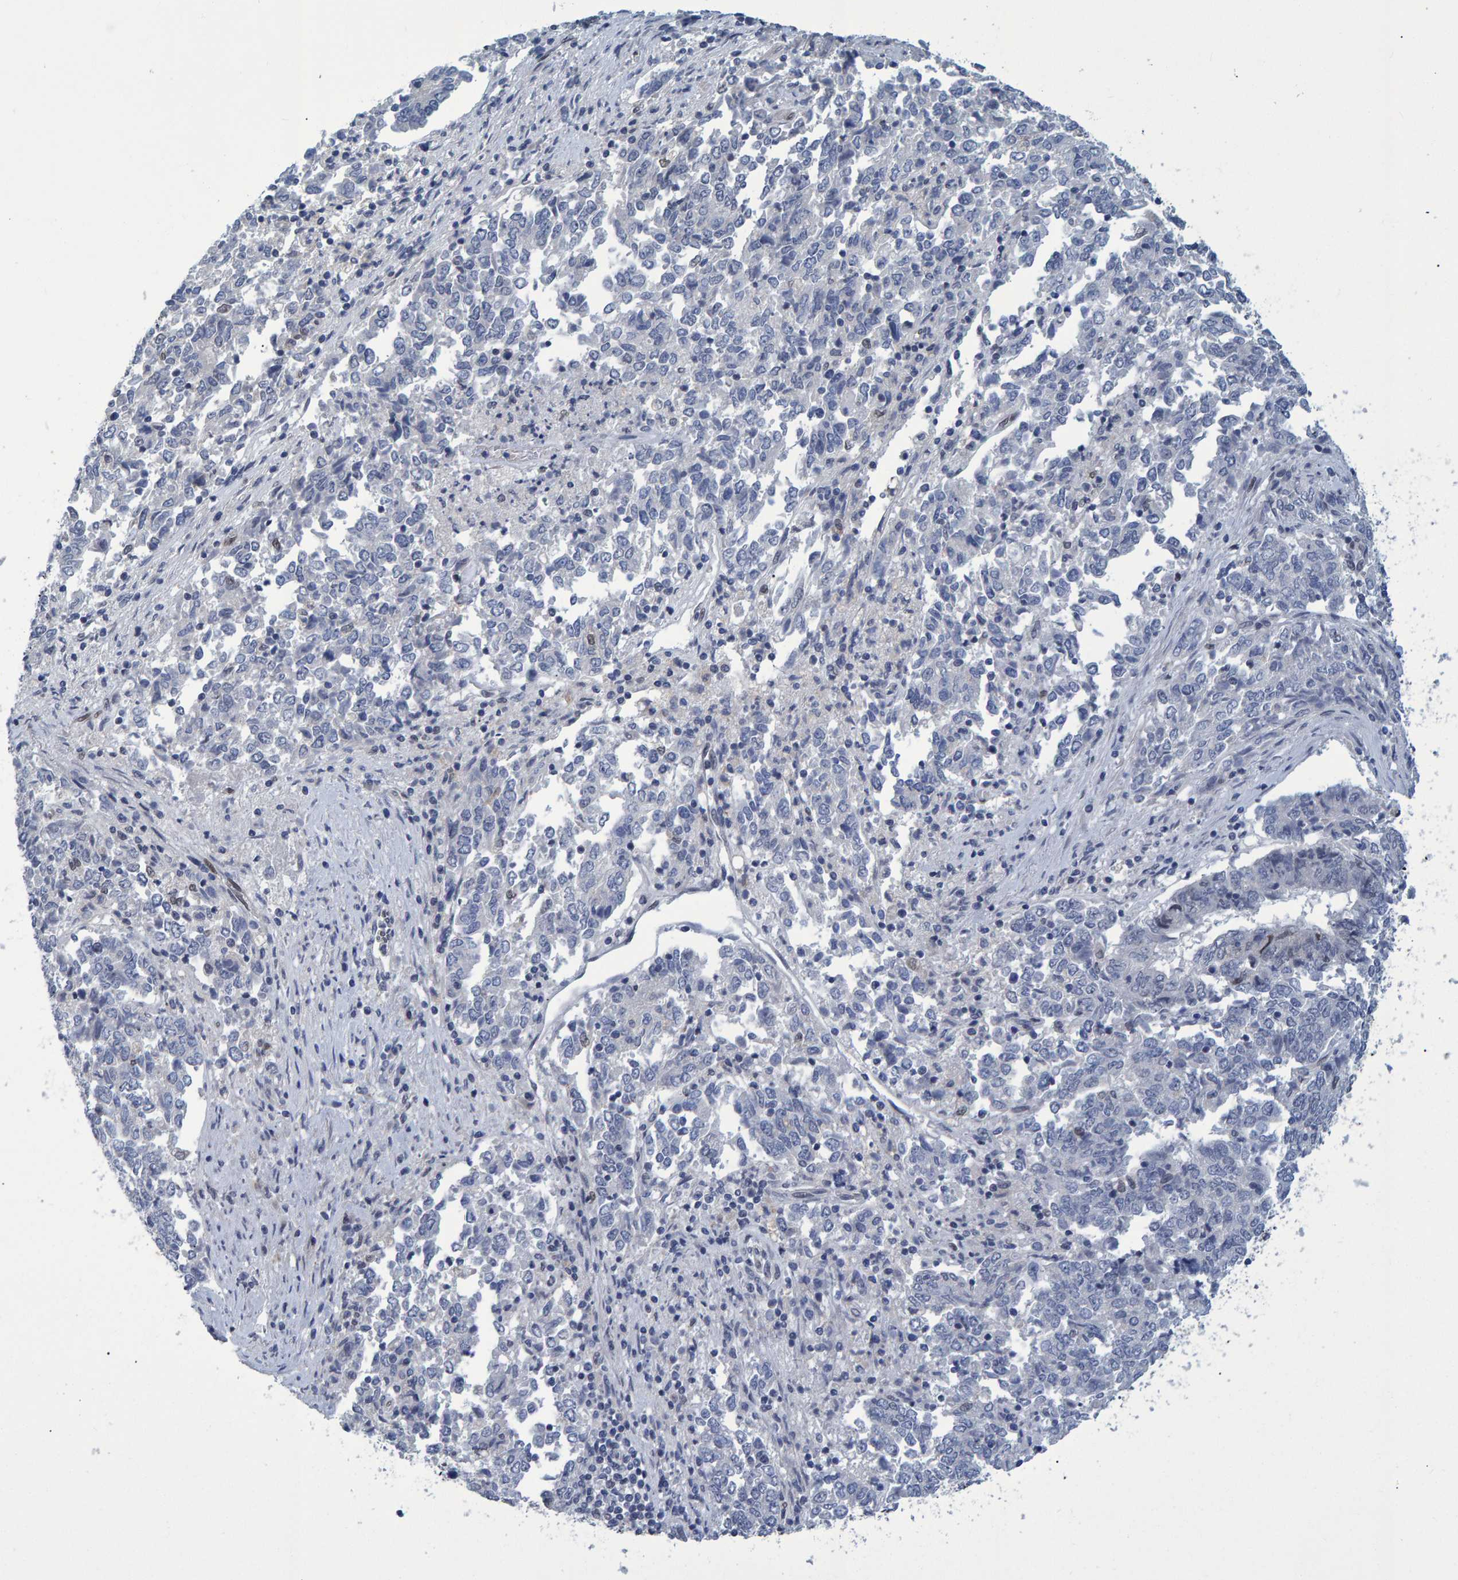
{"staining": {"intensity": "negative", "quantity": "none", "location": "none"}, "tissue": "endometrial cancer", "cell_type": "Tumor cells", "image_type": "cancer", "snomed": [{"axis": "morphology", "description": "Adenocarcinoma, NOS"}, {"axis": "topography", "description": "Endometrium"}], "caption": "This photomicrograph is of adenocarcinoma (endometrial) stained with immunohistochemistry to label a protein in brown with the nuclei are counter-stained blue. There is no expression in tumor cells.", "gene": "QKI", "patient": {"sex": "female", "age": 80}}